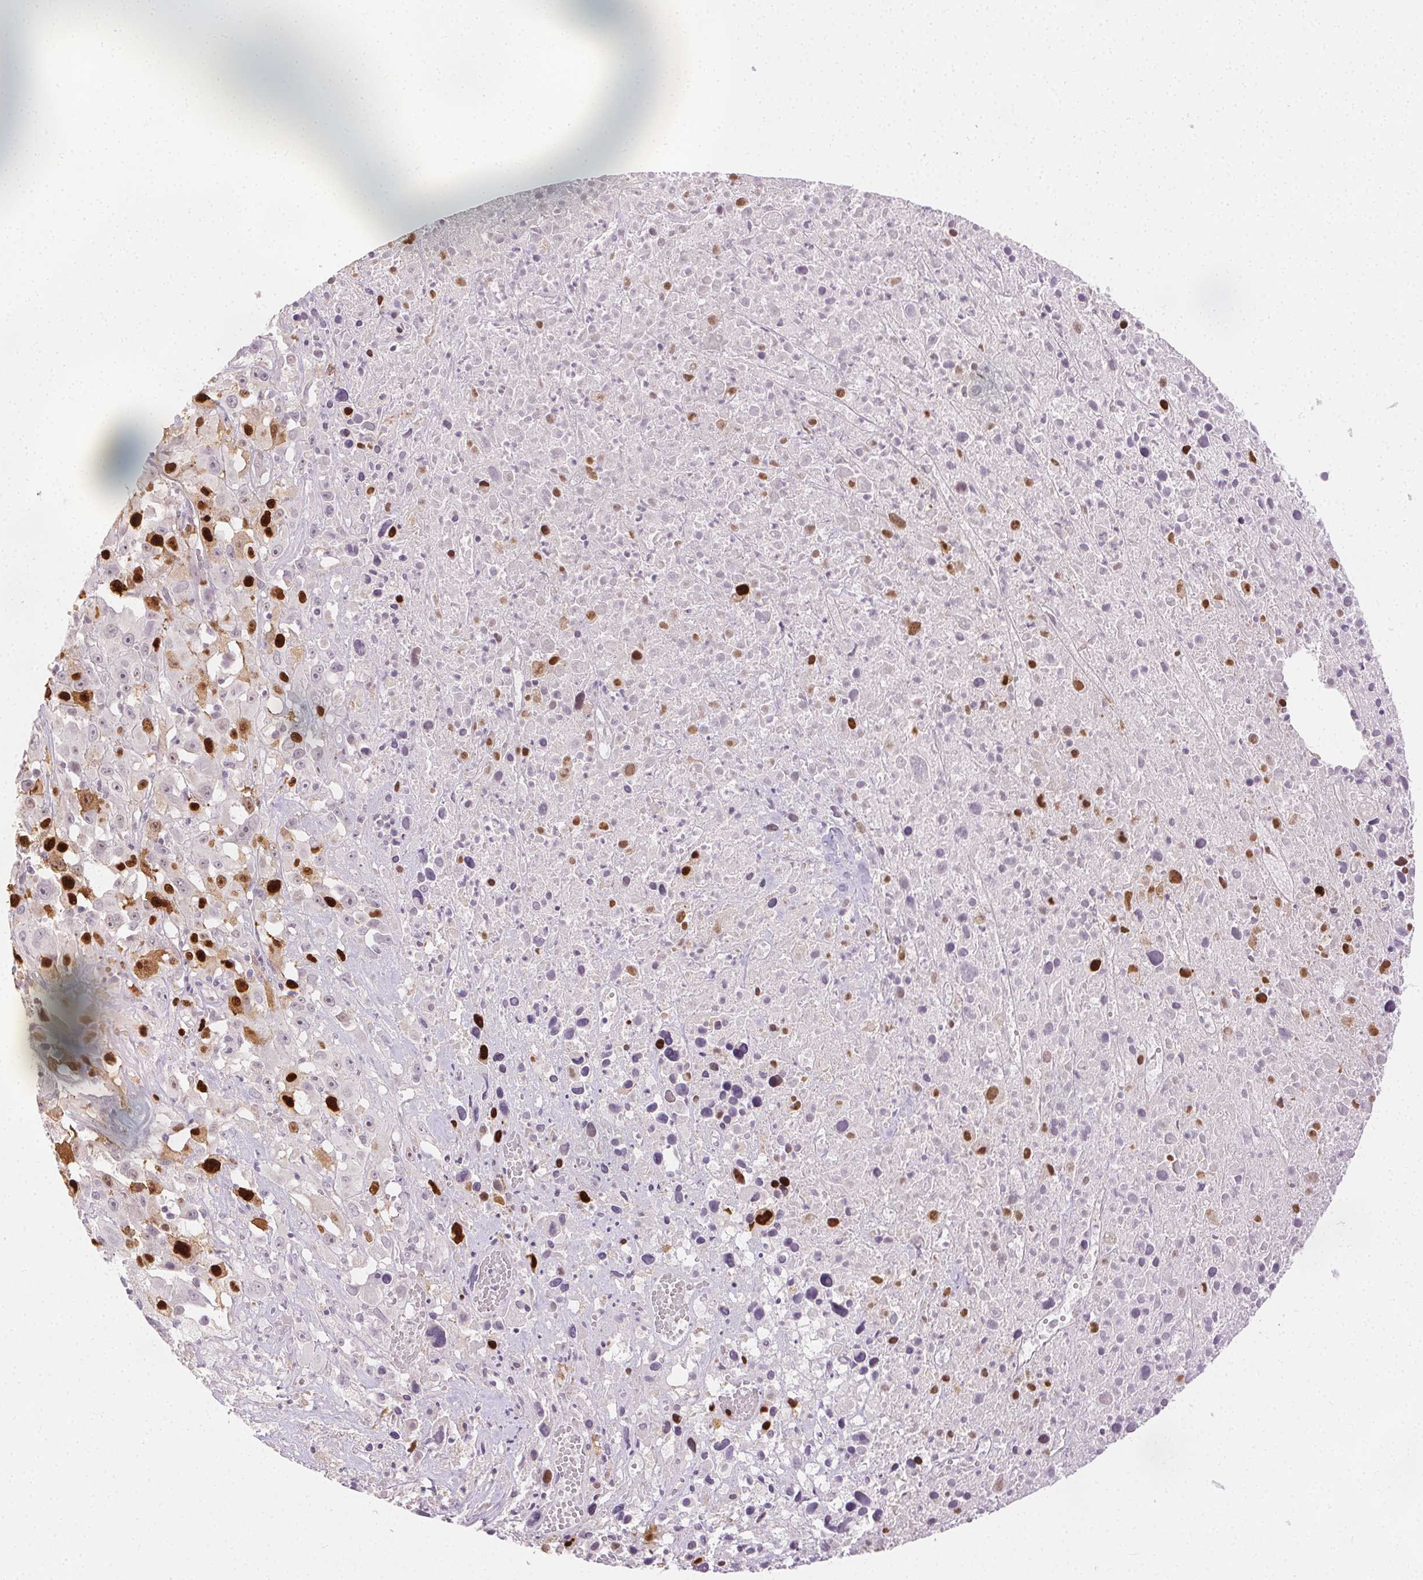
{"staining": {"intensity": "strong", "quantity": "25%-75%", "location": "nuclear"}, "tissue": "melanoma", "cell_type": "Tumor cells", "image_type": "cancer", "snomed": [{"axis": "morphology", "description": "Malignant melanoma, Metastatic site"}, {"axis": "topography", "description": "Soft tissue"}], "caption": "About 25%-75% of tumor cells in malignant melanoma (metastatic site) reveal strong nuclear protein positivity as visualized by brown immunohistochemical staining.", "gene": "ANLN", "patient": {"sex": "male", "age": 50}}